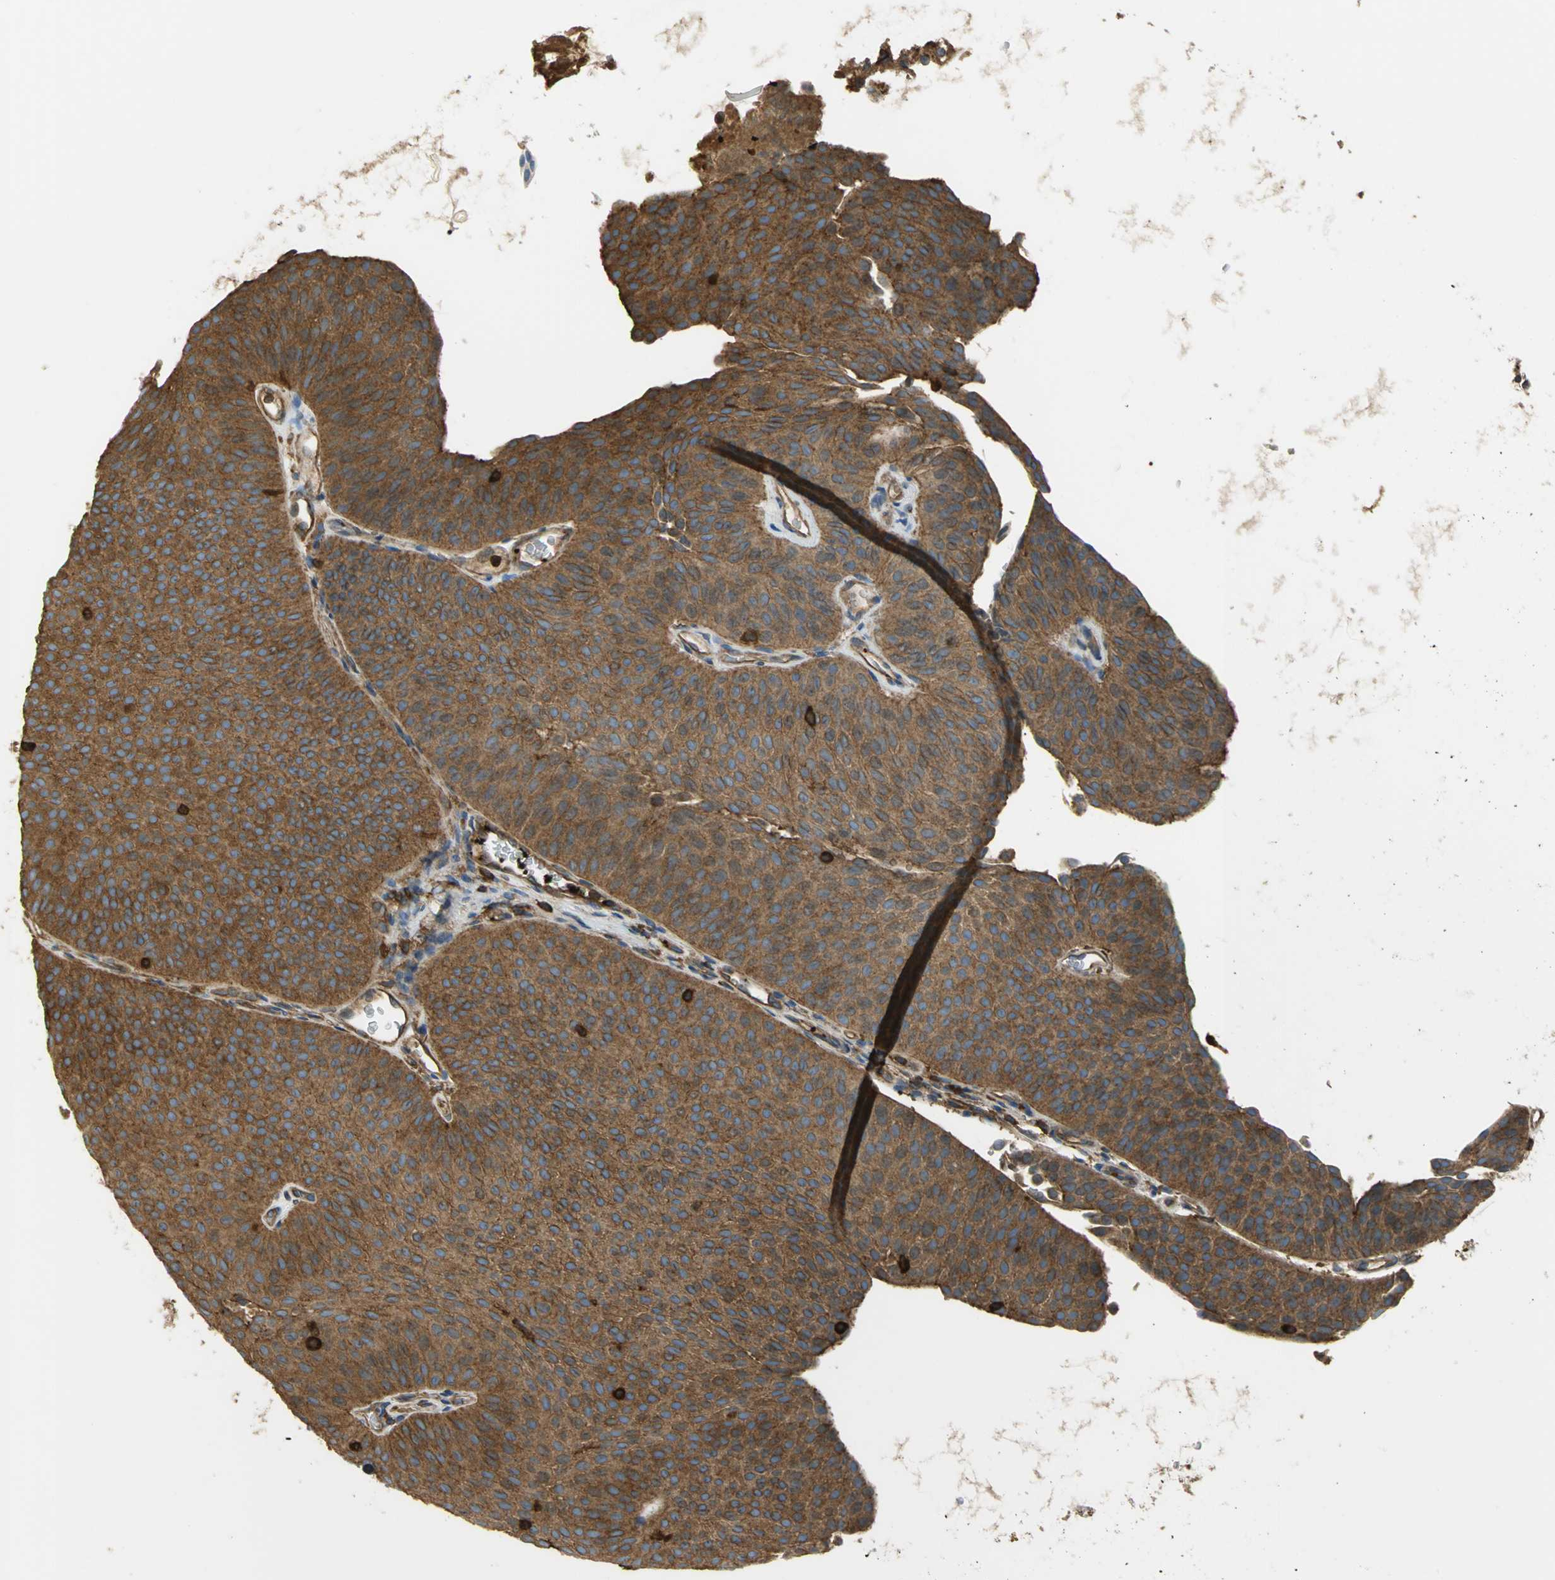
{"staining": {"intensity": "moderate", "quantity": ">75%", "location": "cytoplasmic/membranous"}, "tissue": "urothelial cancer", "cell_type": "Tumor cells", "image_type": "cancer", "snomed": [{"axis": "morphology", "description": "Urothelial carcinoma, Low grade"}, {"axis": "topography", "description": "Urinary bladder"}], "caption": "Immunohistochemical staining of human urothelial carcinoma (low-grade) reveals medium levels of moderate cytoplasmic/membranous protein expression in approximately >75% of tumor cells.", "gene": "TLN1", "patient": {"sex": "female", "age": 60}}